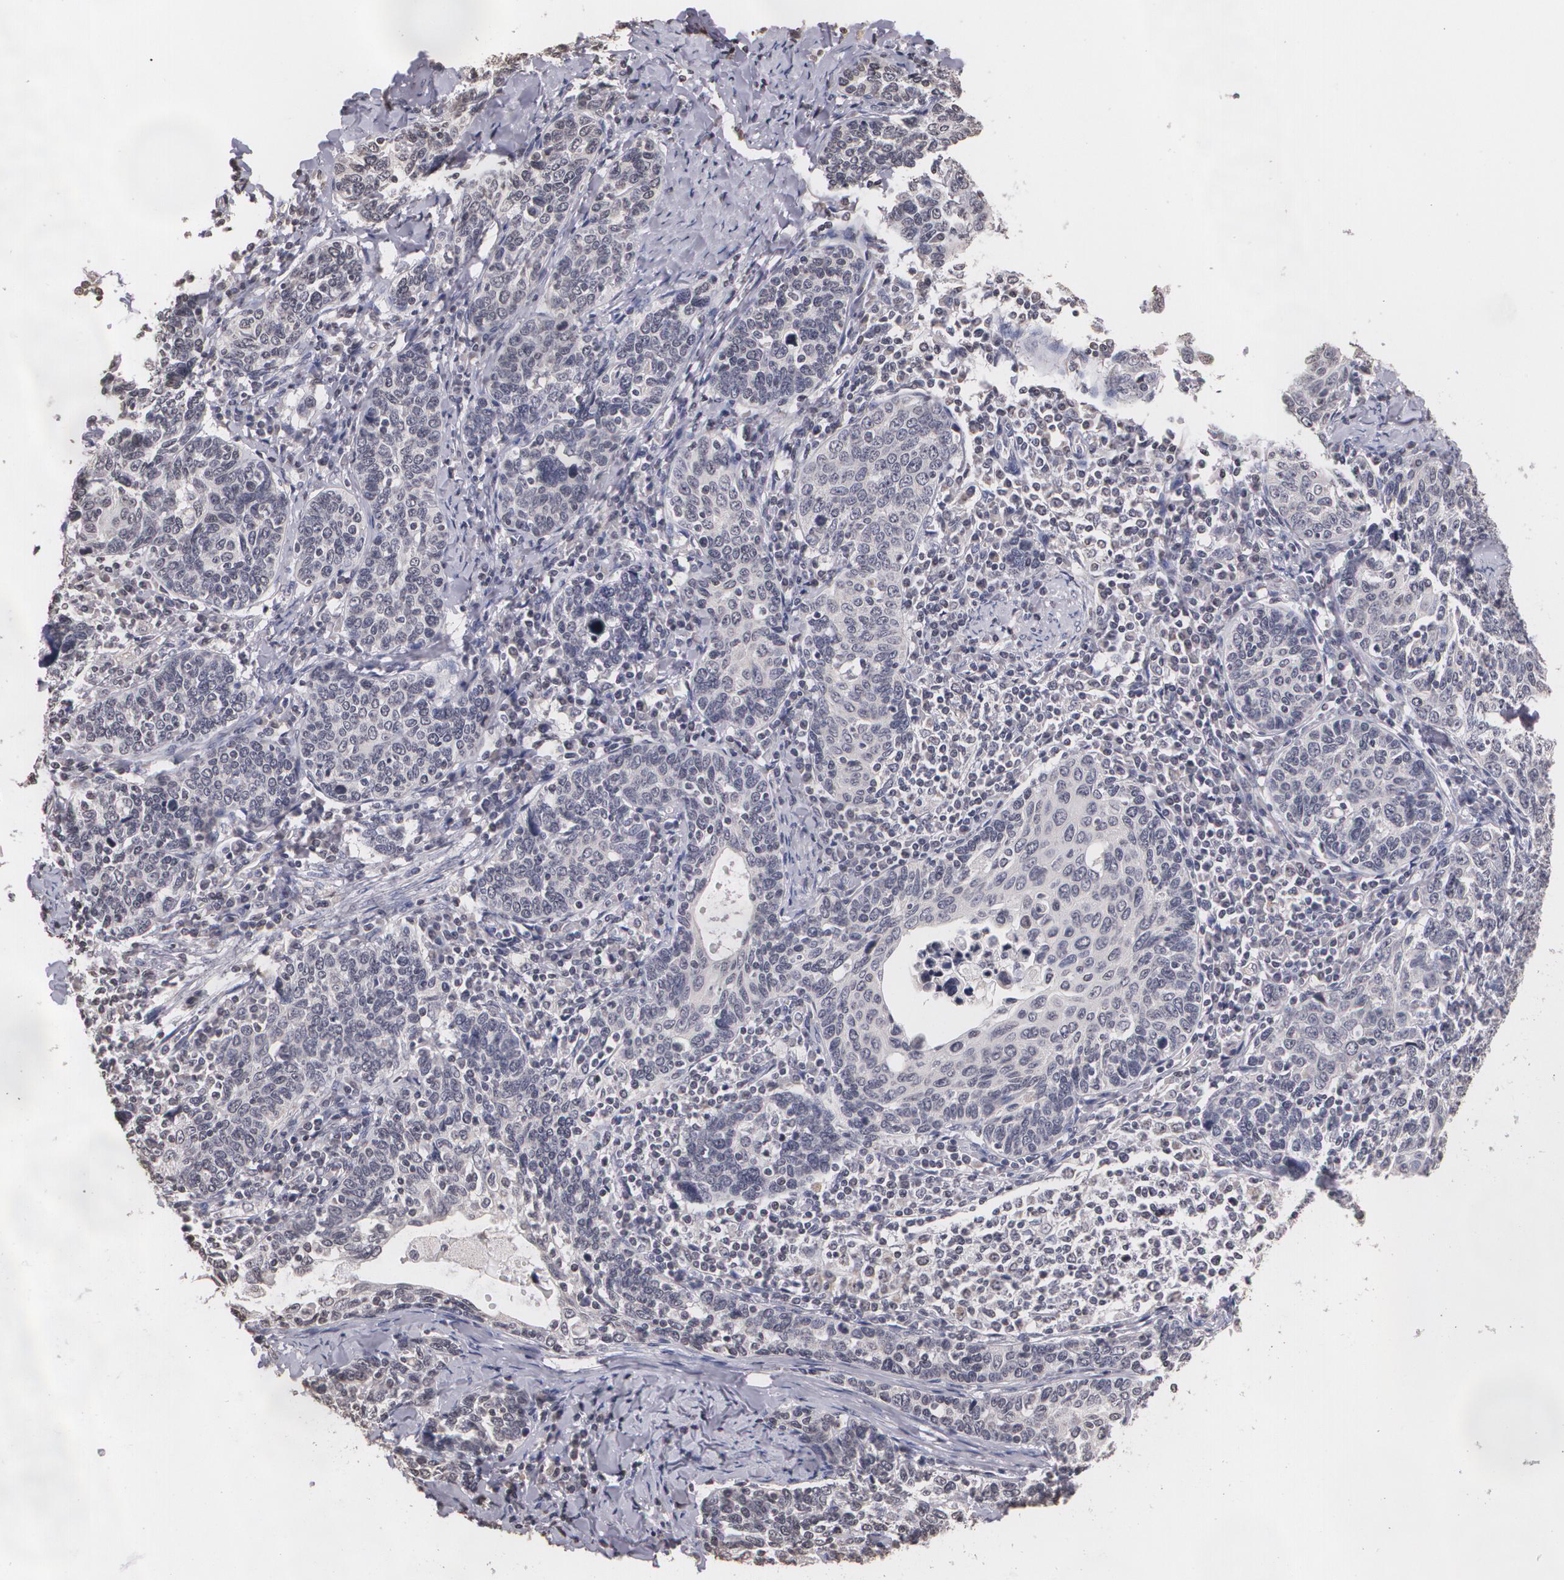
{"staining": {"intensity": "negative", "quantity": "none", "location": "none"}, "tissue": "cervical cancer", "cell_type": "Tumor cells", "image_type": "cancer", "snomed": [{"axis": "morphology", "description": "Squamous cell carcinoma, NOS"}, {"axis": "topography", "description": "Cervix"}], "caption": "Human cervical cancer stained for a protein using immunohistochemistry (IHC) reveals no staining in tumor cells.", "gene": "THRB", "patient": {"sex": "female", "age": 41}}